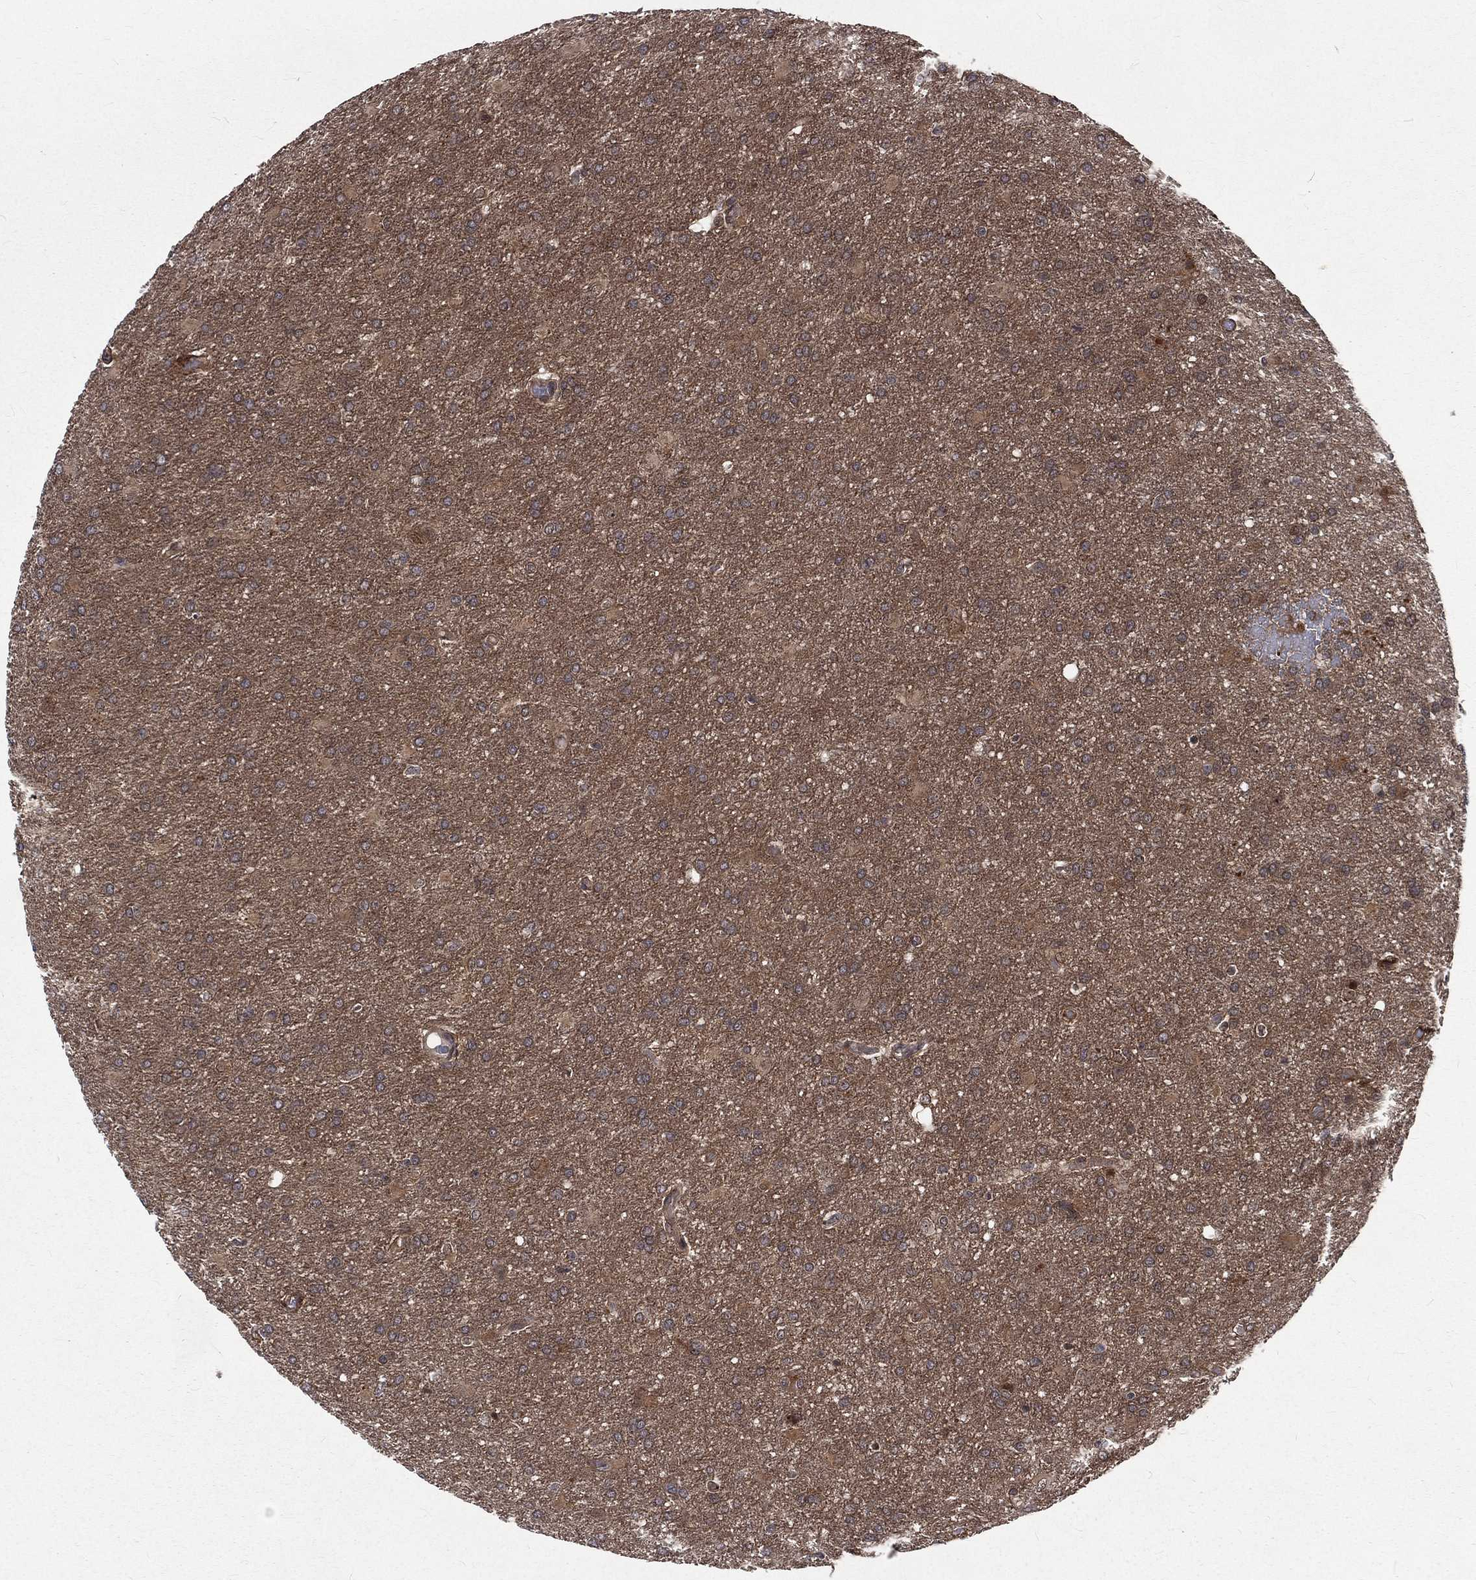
{"staining": {"intensity": "negative", "quantity": "none", "location": "none"}, "tissue": "glioma", "cell_type": "Tumor cells", "image_type": "cancer", "snomed": [{"axis": "morphology", "description": "Glioma, malignant, High grade"}, {"axis": "topography", "description": "Brain"}], "caption": "This photomicrograph is of glioma stained with immunohistochemistry to label a protein in brown with the nuclei are counter-stained blue. There is no positivity in tumor cells.", "gene": "ARL3", "patient": {"sex": "male", "age": 68}}